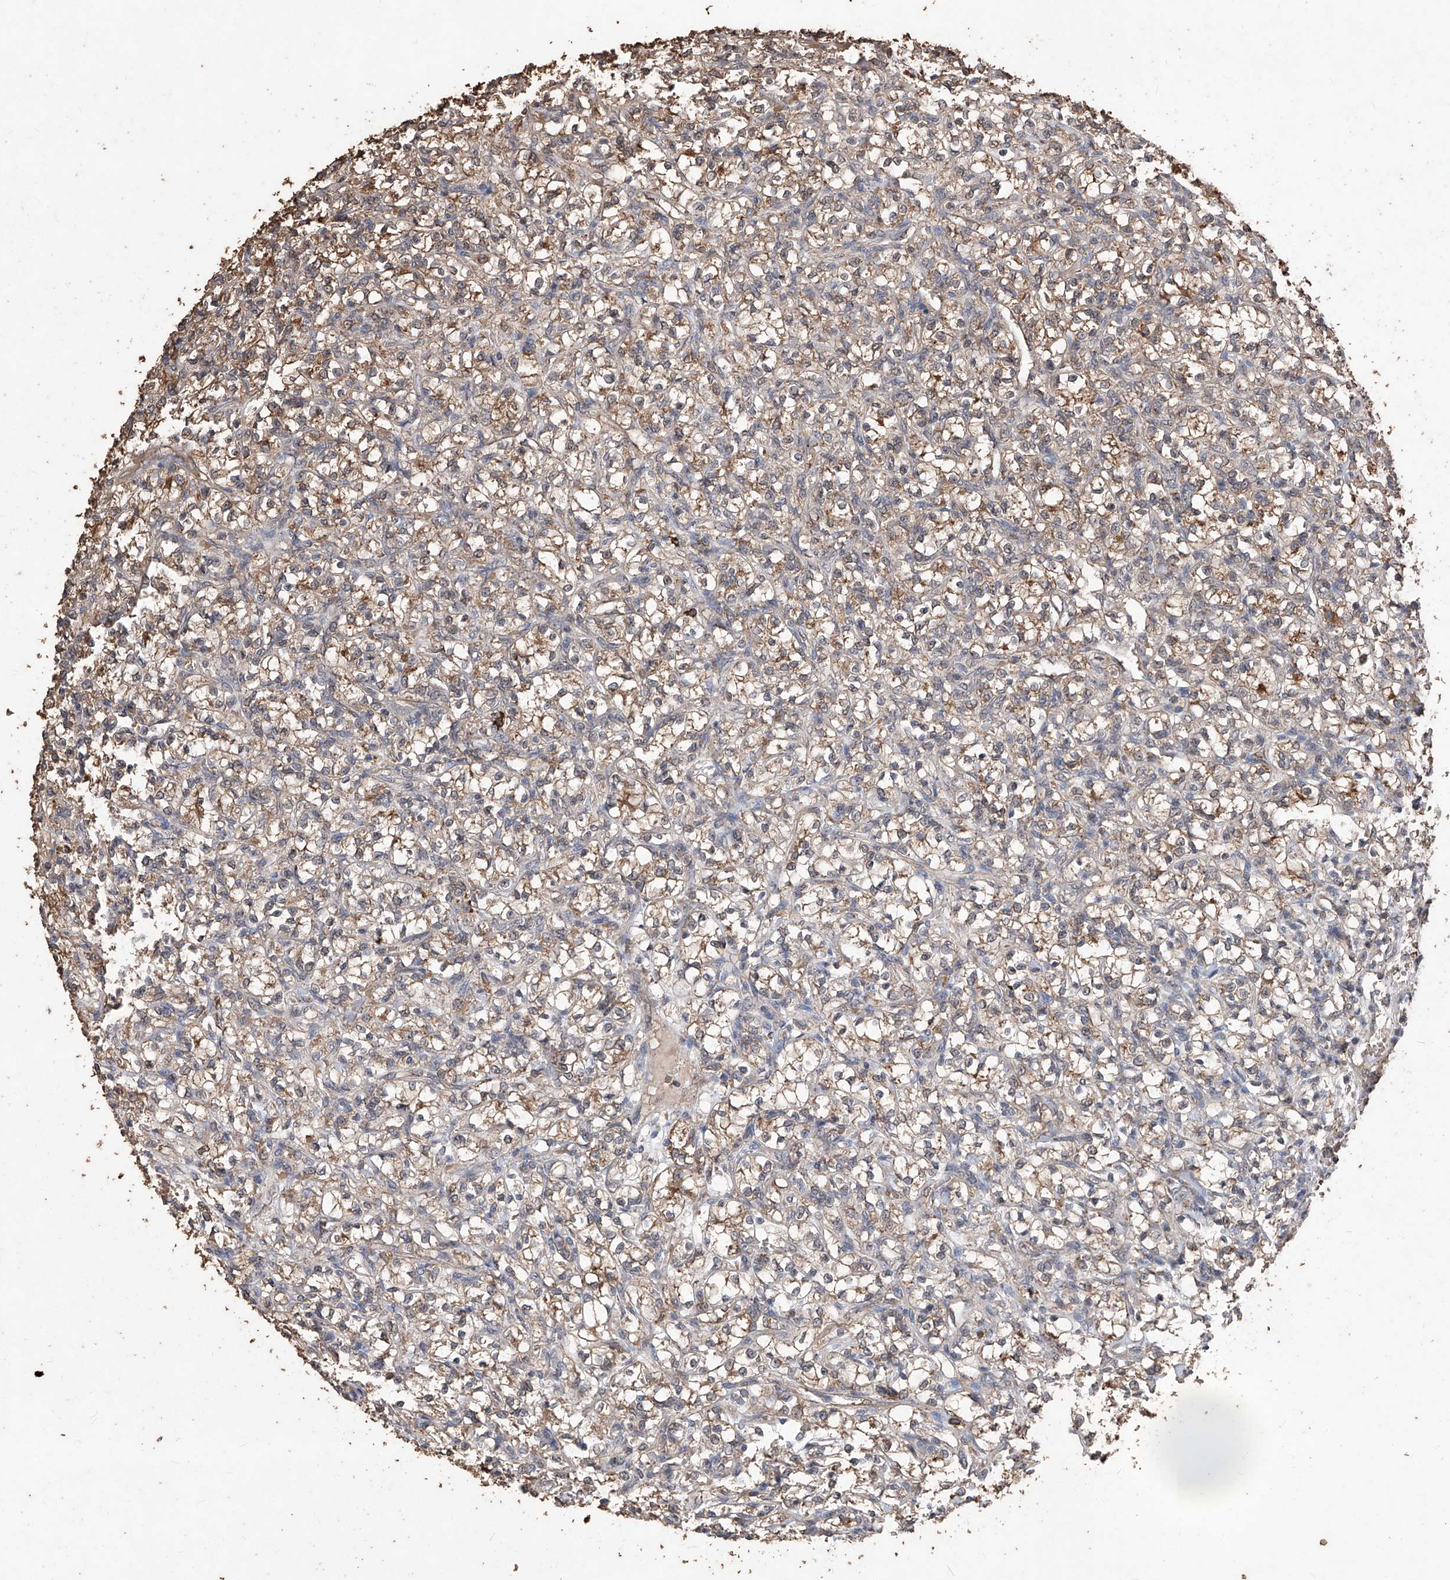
{"staining": {"intensity": "weak", "quantity": "25%-75%", "location": "cytoplasmic/membranous"}, "tissue": "renal cancer", "cell_type": "Tumor cells", "image_type": "cancer", "snomed": [{"axis": "morphology", "description": "Adenocarcinoma, NOS"}, {"axis": "topography", "description": "Kidney"}], "caption": "Renal adenocarcinoma tissue reveals weak cytoplasmic/membranous staining in approximately 25%-75% of tumor cells", "gene": "EML1", "patient": {"sex": "female", "age": 69}}